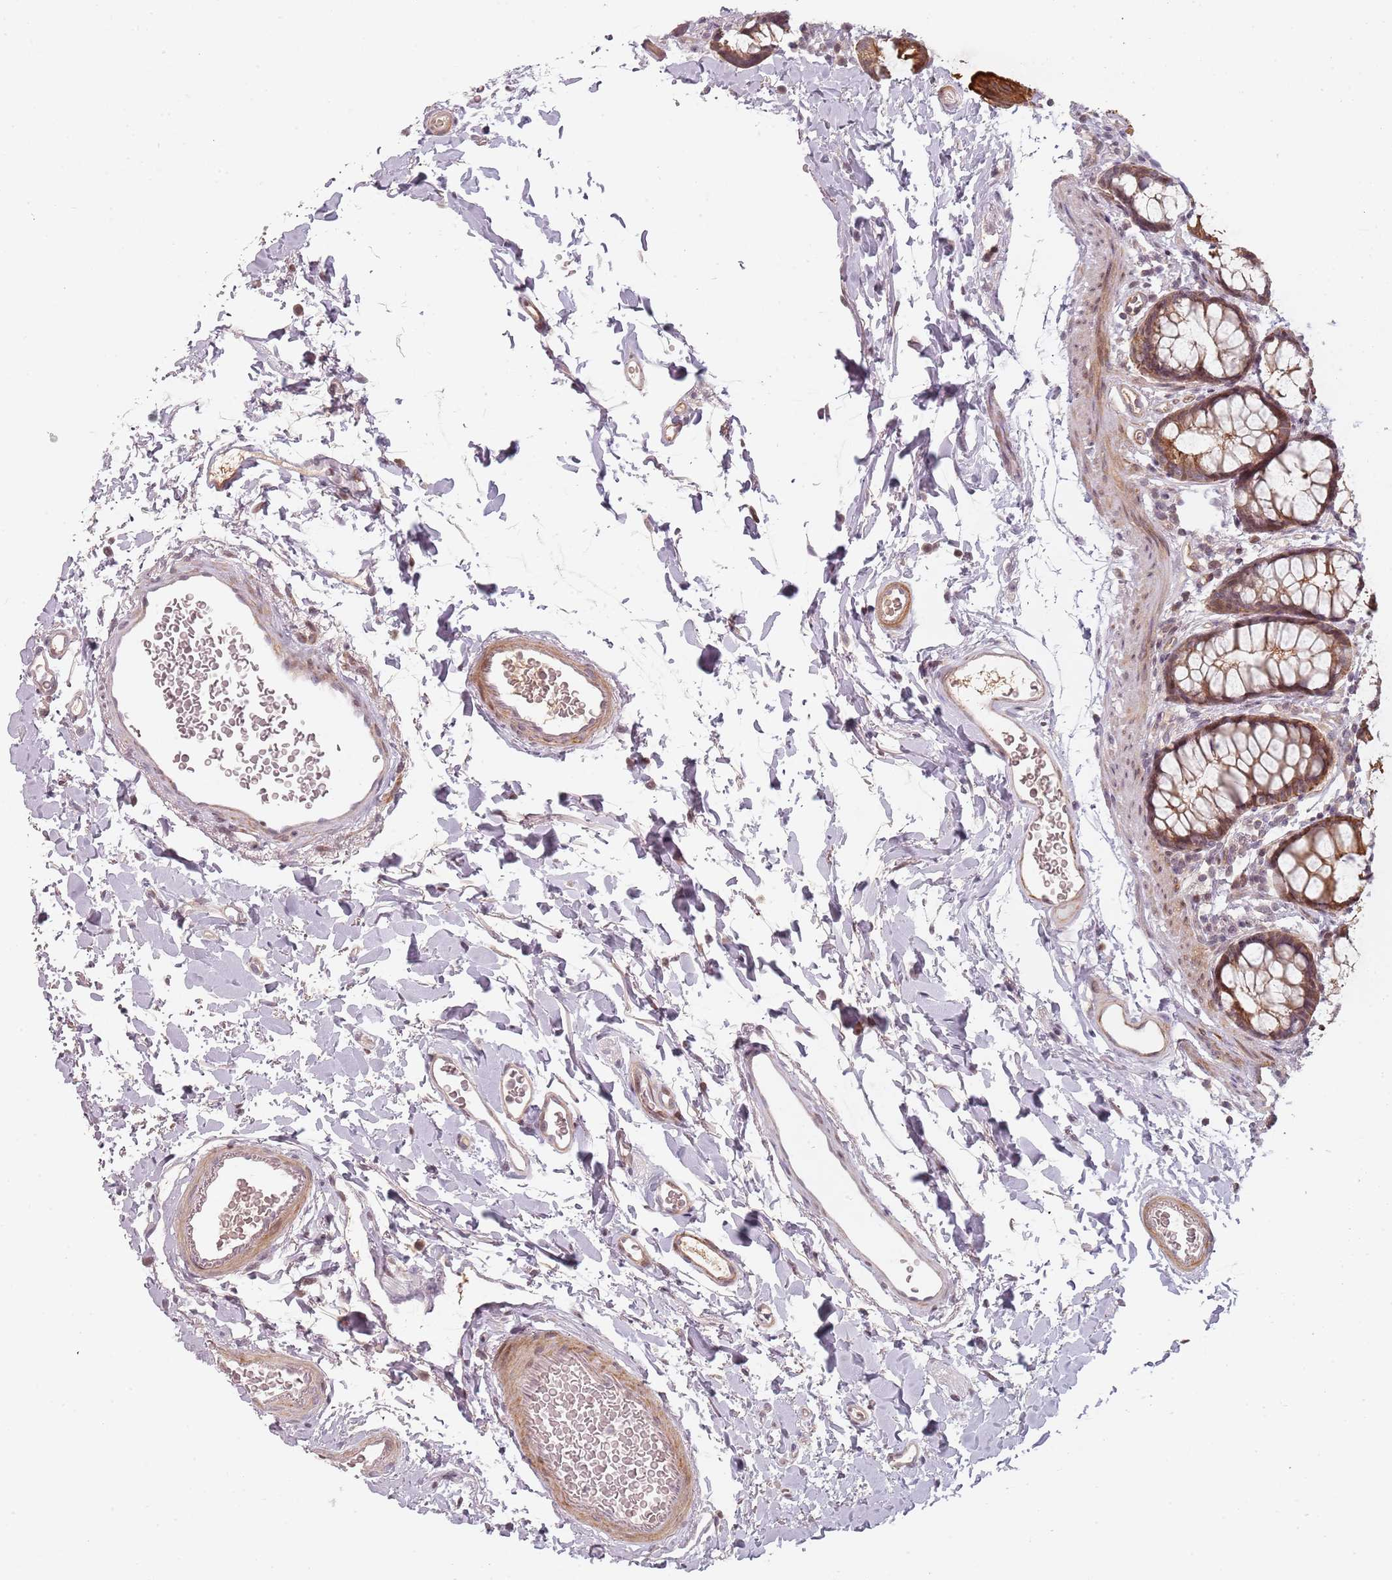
{"staining": {"intensity": "moderate", "quantity": ">75%", "location": "cytoplasmic/membranous"}, "tissue": "rectum", "cell_type": "Glandular cells", "image_type": "normal", "snomed": [{"axis": "morphology", "description": "Normal tissue, NOS"}, {"axis": "topography", "description": "Rectum"}], "caption": "High-magnification brightfield microscopy of benign rectum stained with DAB (3,3'-diaminobenzidine) (brown) and counterstained with hematoxylin (blue). glandular cells exhibit moderate cytoplasmic/membranous positivity is appreciated in about>75% of cells. Using DAB (3,3'-diaminobenzidine) (brown) and hematoxylin (blue) stains, captured at high magnification using brightfield microscopy.", "gene": "RPS6KA2", "patient": {"sex": "female", "age": 65}}